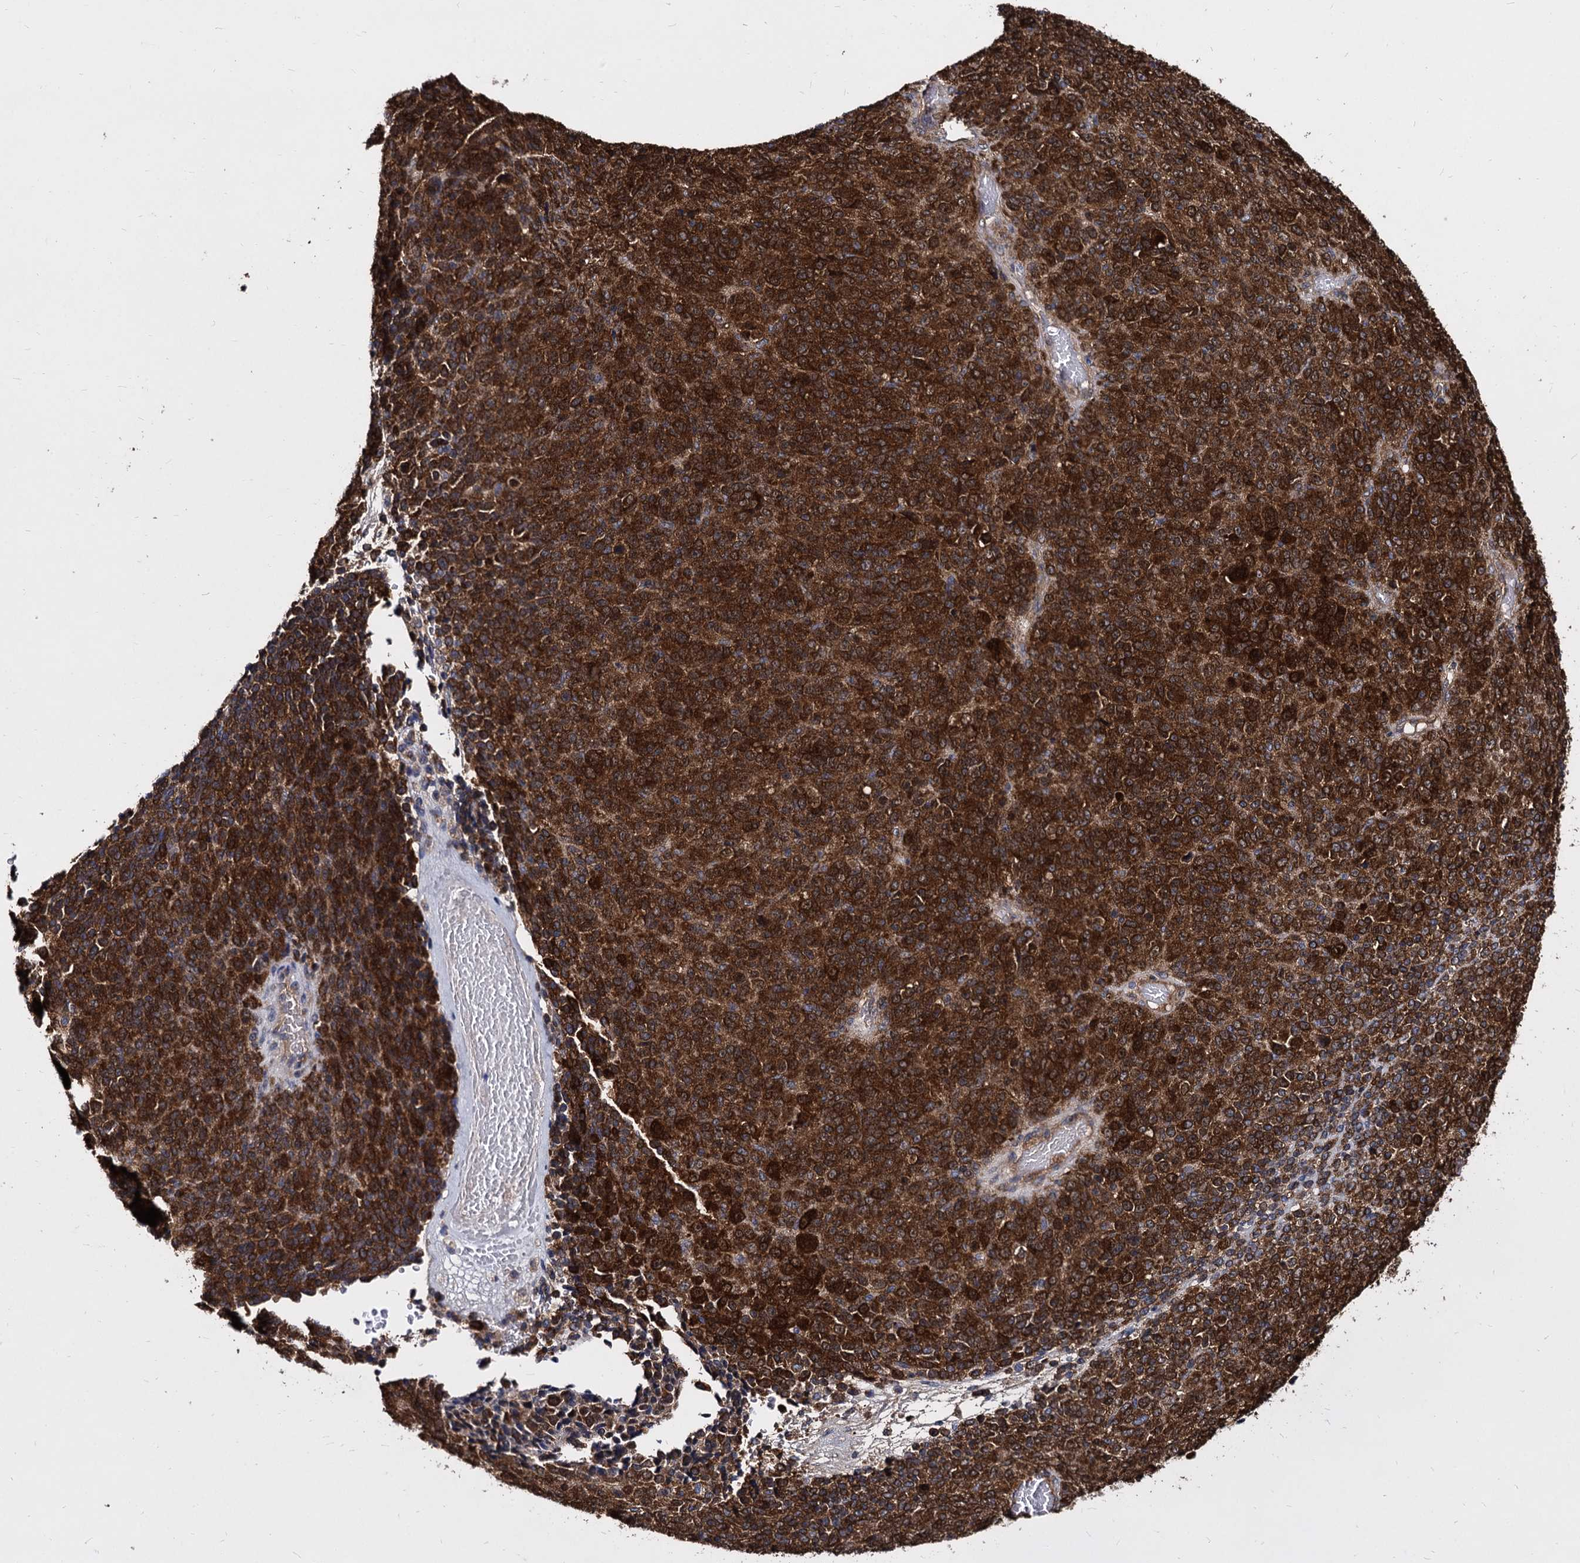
{"staining": {"intensity": "strong", "quantity": ">75%", "location": "cytoplasmic/membranous,nuclear"}, "tissue": "melanoma", "cell_type": "Tumor cells", "image_type": "cancer", "snomed": [{"axis": "morphology", "description": "Malignant melanoma, Metastatic site"}, {"axis": "topography", "description": "Brain"}], "caption": "IHC staining of malignant melanoma (metastatic site), which shows high levels of strong cytoplasmic/membranous and nuclear expression in approximately >75% of tumor cells indicating strong cytoplasmic/membranous and nuclear protein expression. The staining was performed using DAB (3,3'-diaminobenzidine) (brown) for protein detection and nuclei were counterstained in hematoxylin (blue).", "gene": "NME1", "patient": {"sex": "female", "age": 56}}